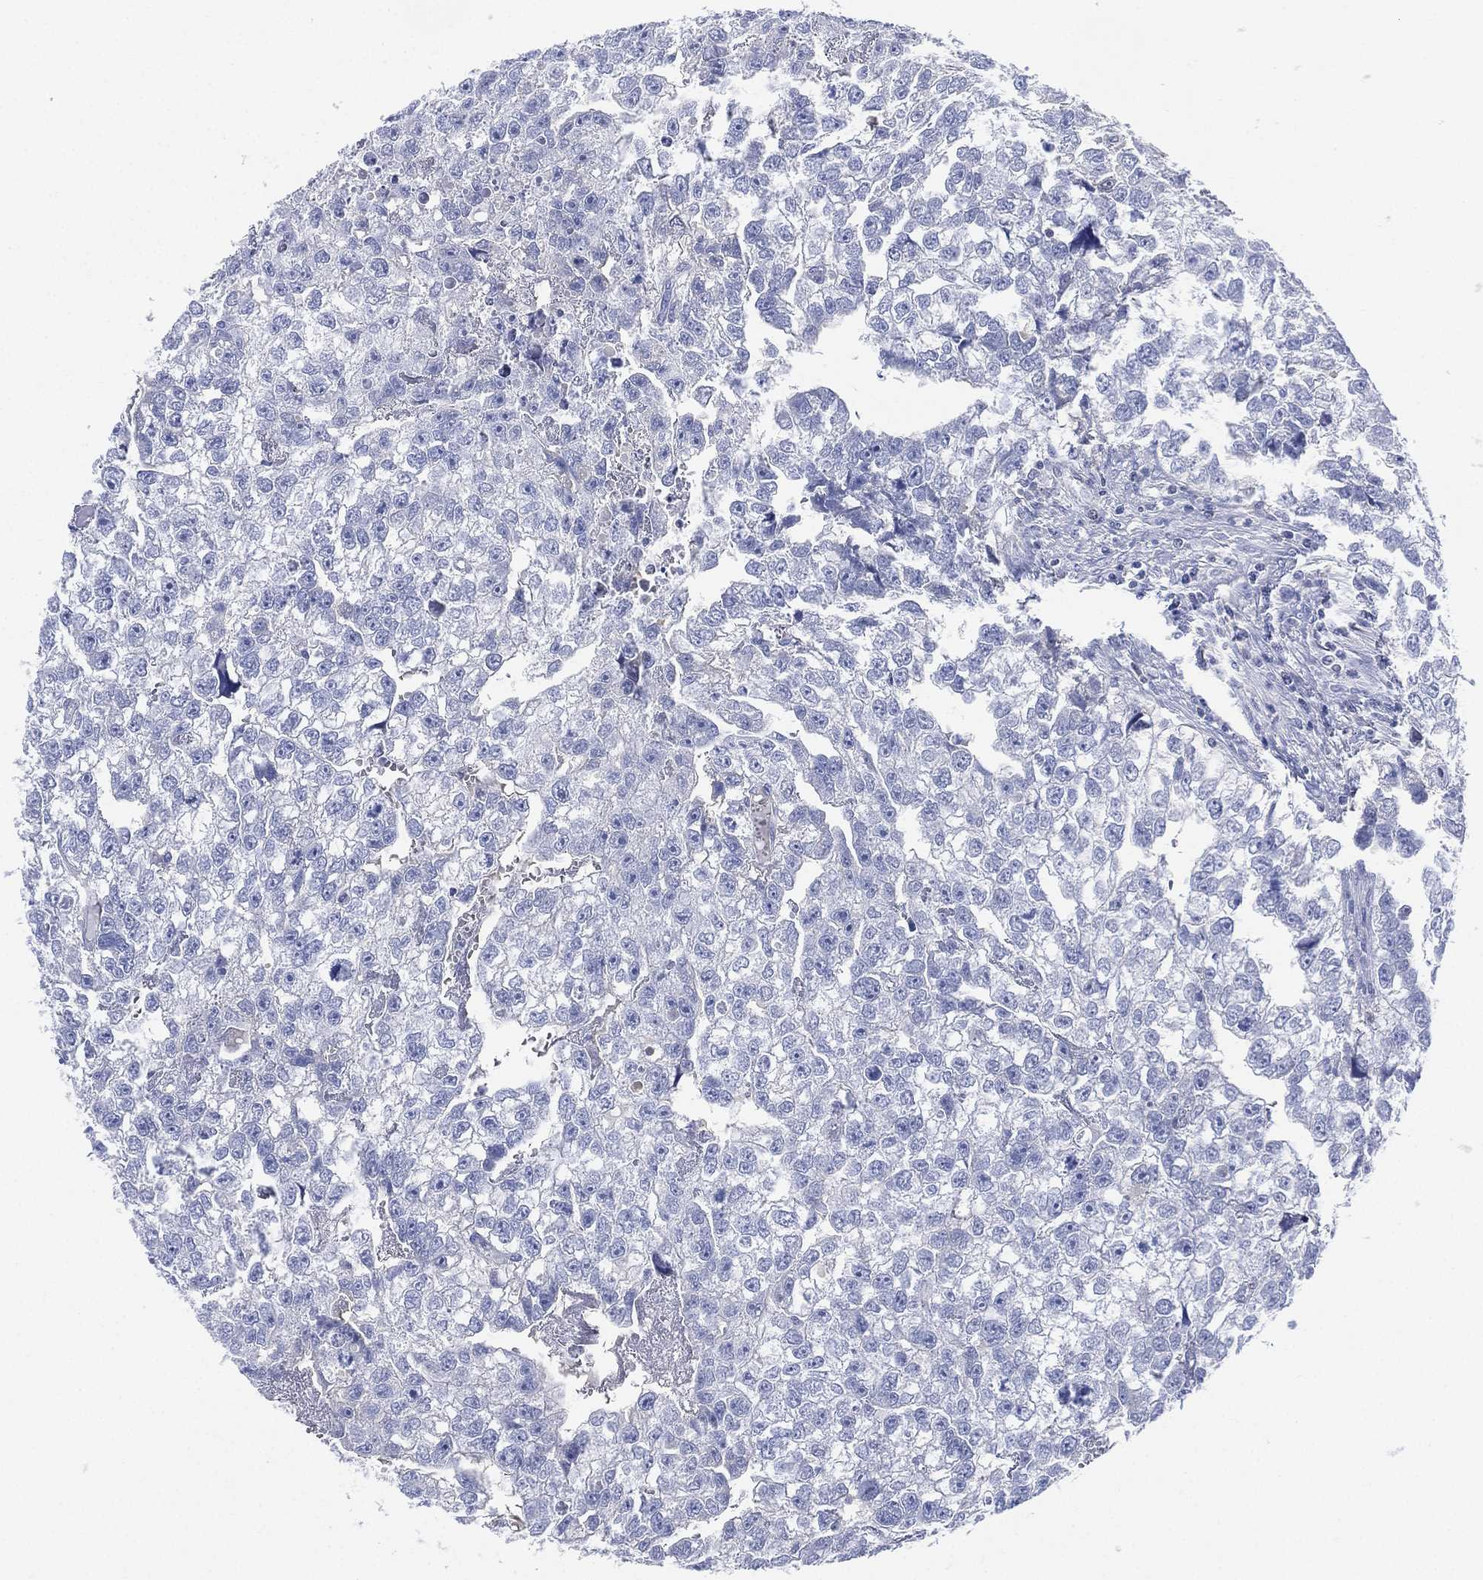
{"staining": {"intensity": "negative", "quantity": "none", "location": "none"}, "tissue": "testis cancer", "cell_type": "Tumor cells", "image_type": "cancer", "snomed": [{"axis": "morphology", "description": "Carcinoma, Embryonal, NOS"}, {"axis": "morphology", "description": "Teratoma, malignant, NOS"}, {"axis": "topography", "description": "Testis"}], "caption": "The IHC histopathology image has no significant expression in tumor cells of testis cancer tissue.", "gene": "SEPTIN1", "patient": {"sex": "male", "age": 44}}